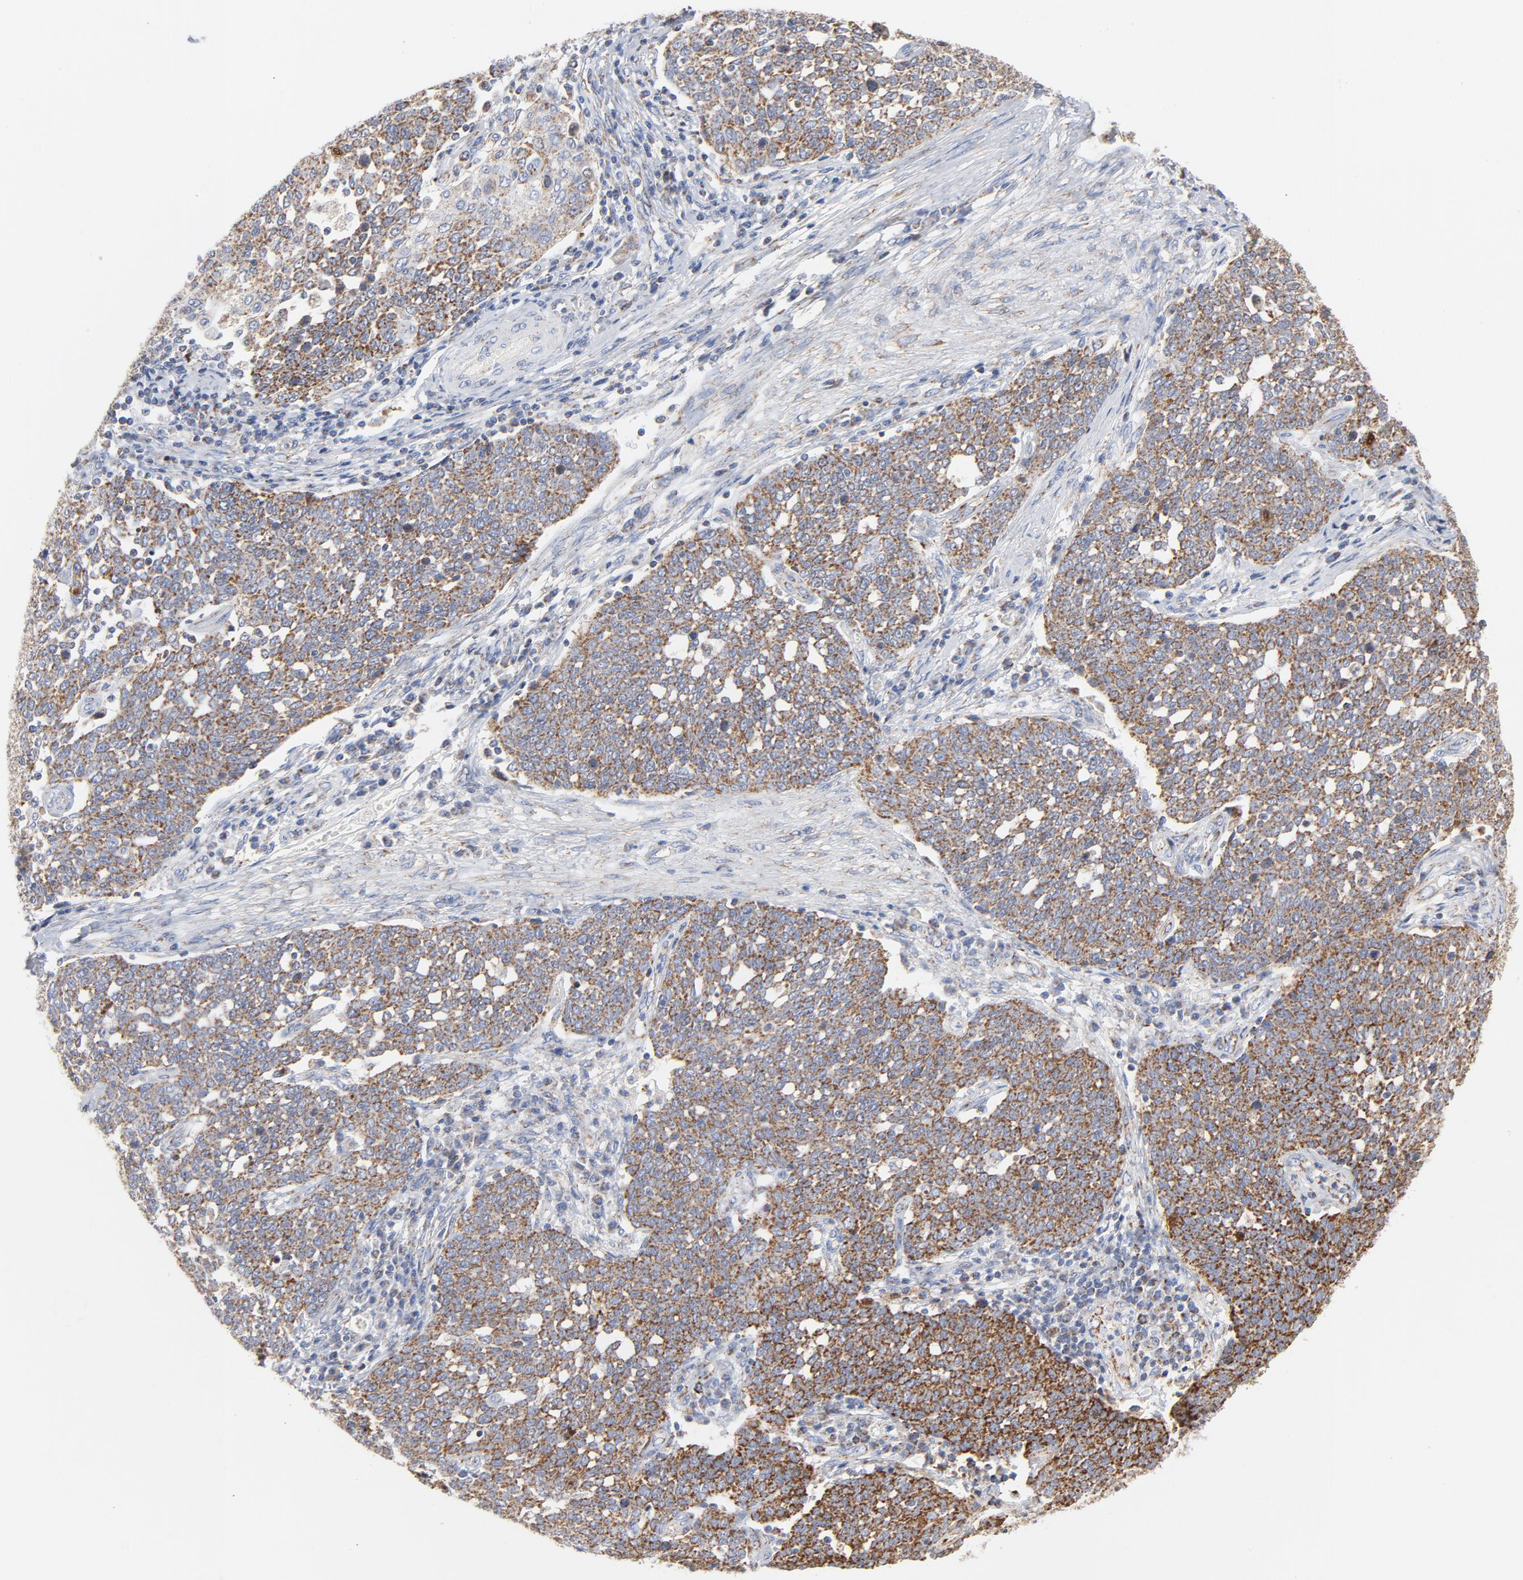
{"staining": {"intensity": "moderate", "quantity": ">75%", "location": "cytoplasmic/membranous"}, "tissue": "cervical cancer", "cell_type": "Tumor cells", "image_type": "cancer", "snomed": [{"axis": "morphology", "description": "Squamous cell carcinoma, NOS"}, {"axis": "topography", "description": "Cervix"}], "caption": "High-power microscopy captured an IHC image of cervical cancer, revealing moderate cytoplasmic/membranous expression in about >75% of tumor cells.", "gene": "DIABLO", "patient": {"sex": "female", "age": 34}}